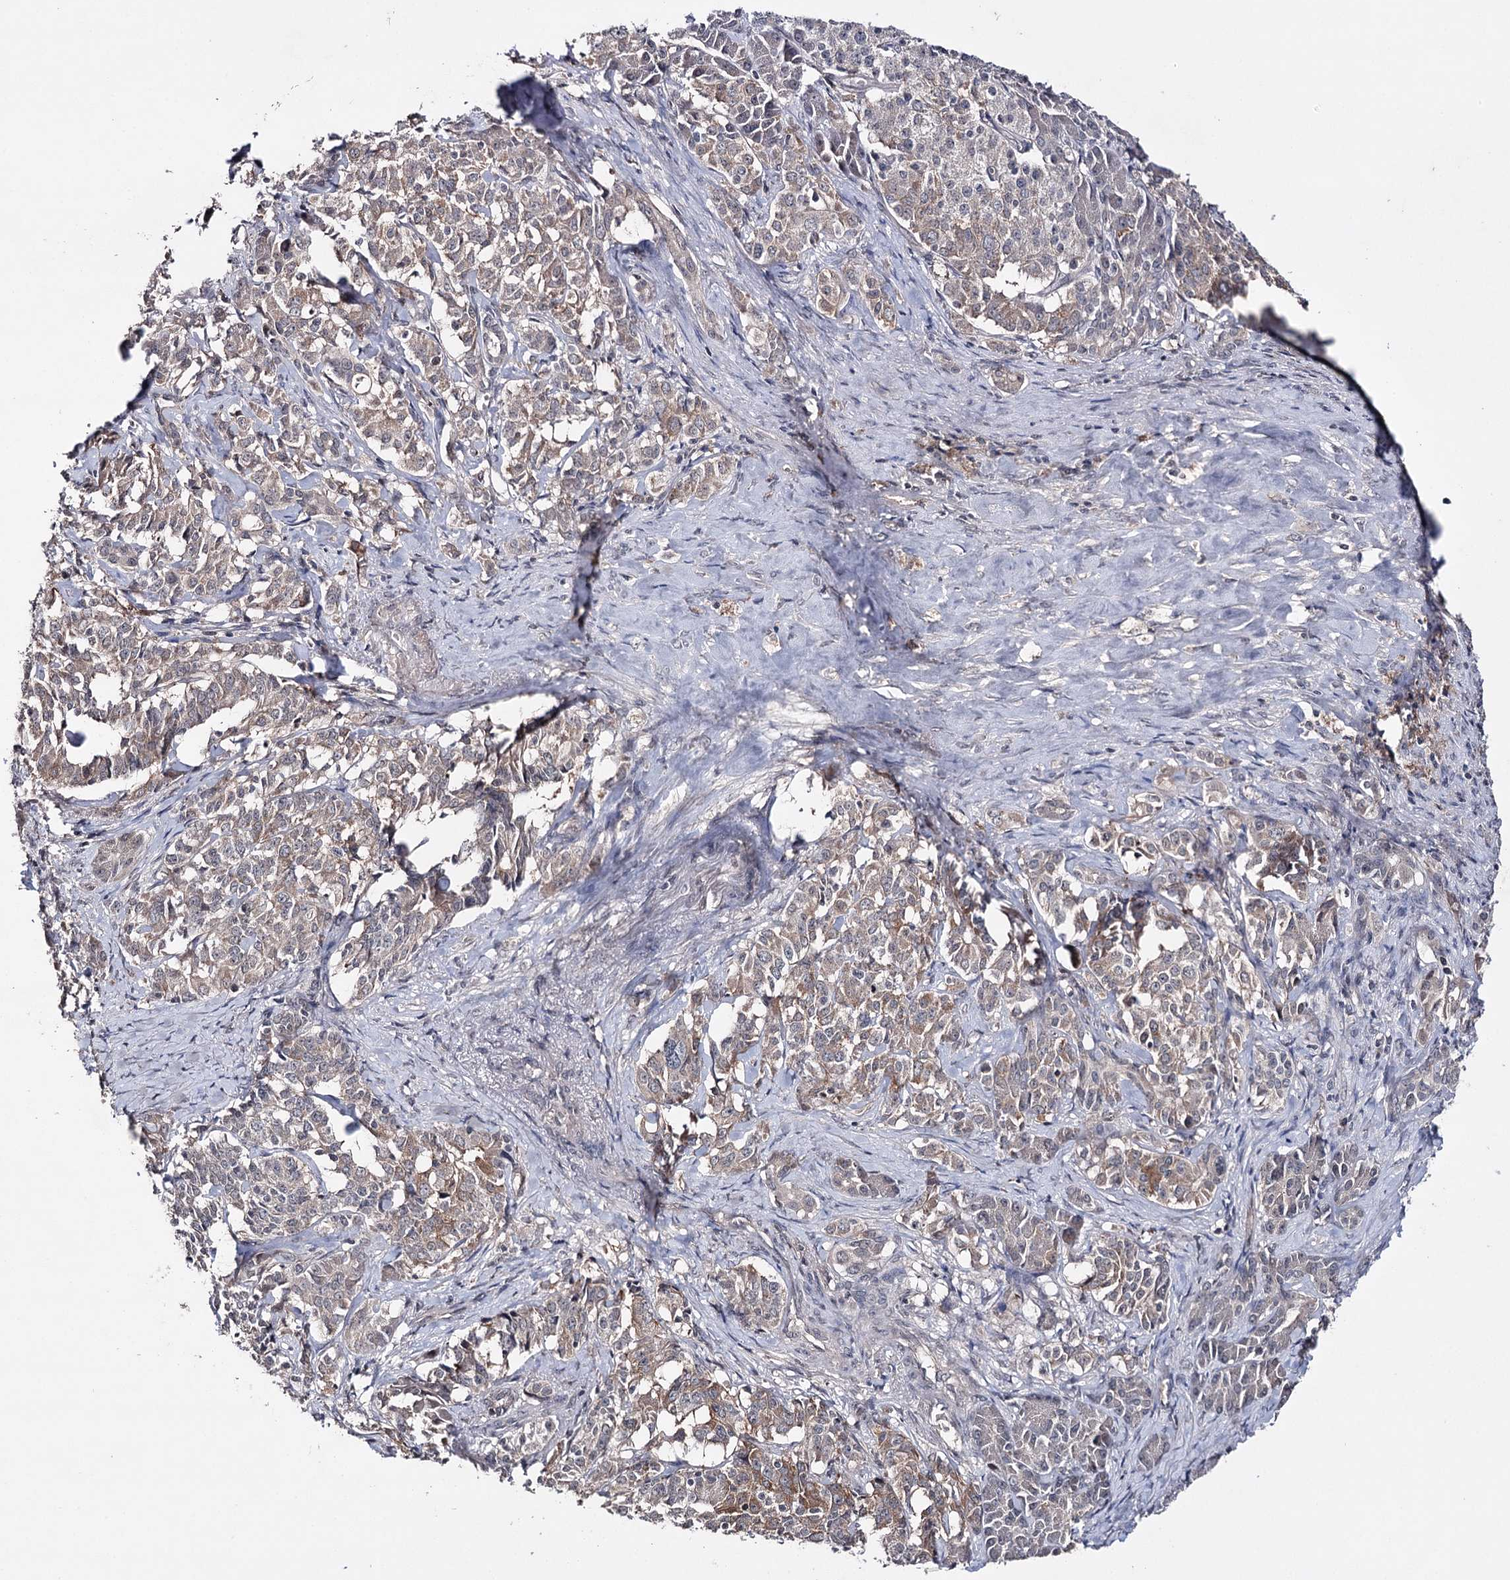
{"staining": {"intensity": "moderate", "quantity": "25%-75%", "location": "cytoplasmic/membranous"}, "tissue": "pancreatic cancer", "cell_type": "Tumor cells", "image_type": "cancer", "snomed": [{"axis": "morphology", "description": "Adenocarcinoma, NOS"}, {"axis": "topography", "description": "Pancreas"}], "caption": "This is an image of IHC staining of pancreatic cancer, which shows moderate staining in the cytoplasmic/membranous of tumor cells.", "gene": "SYNGR3", "patient": {"sex": "female", "age": 74}}